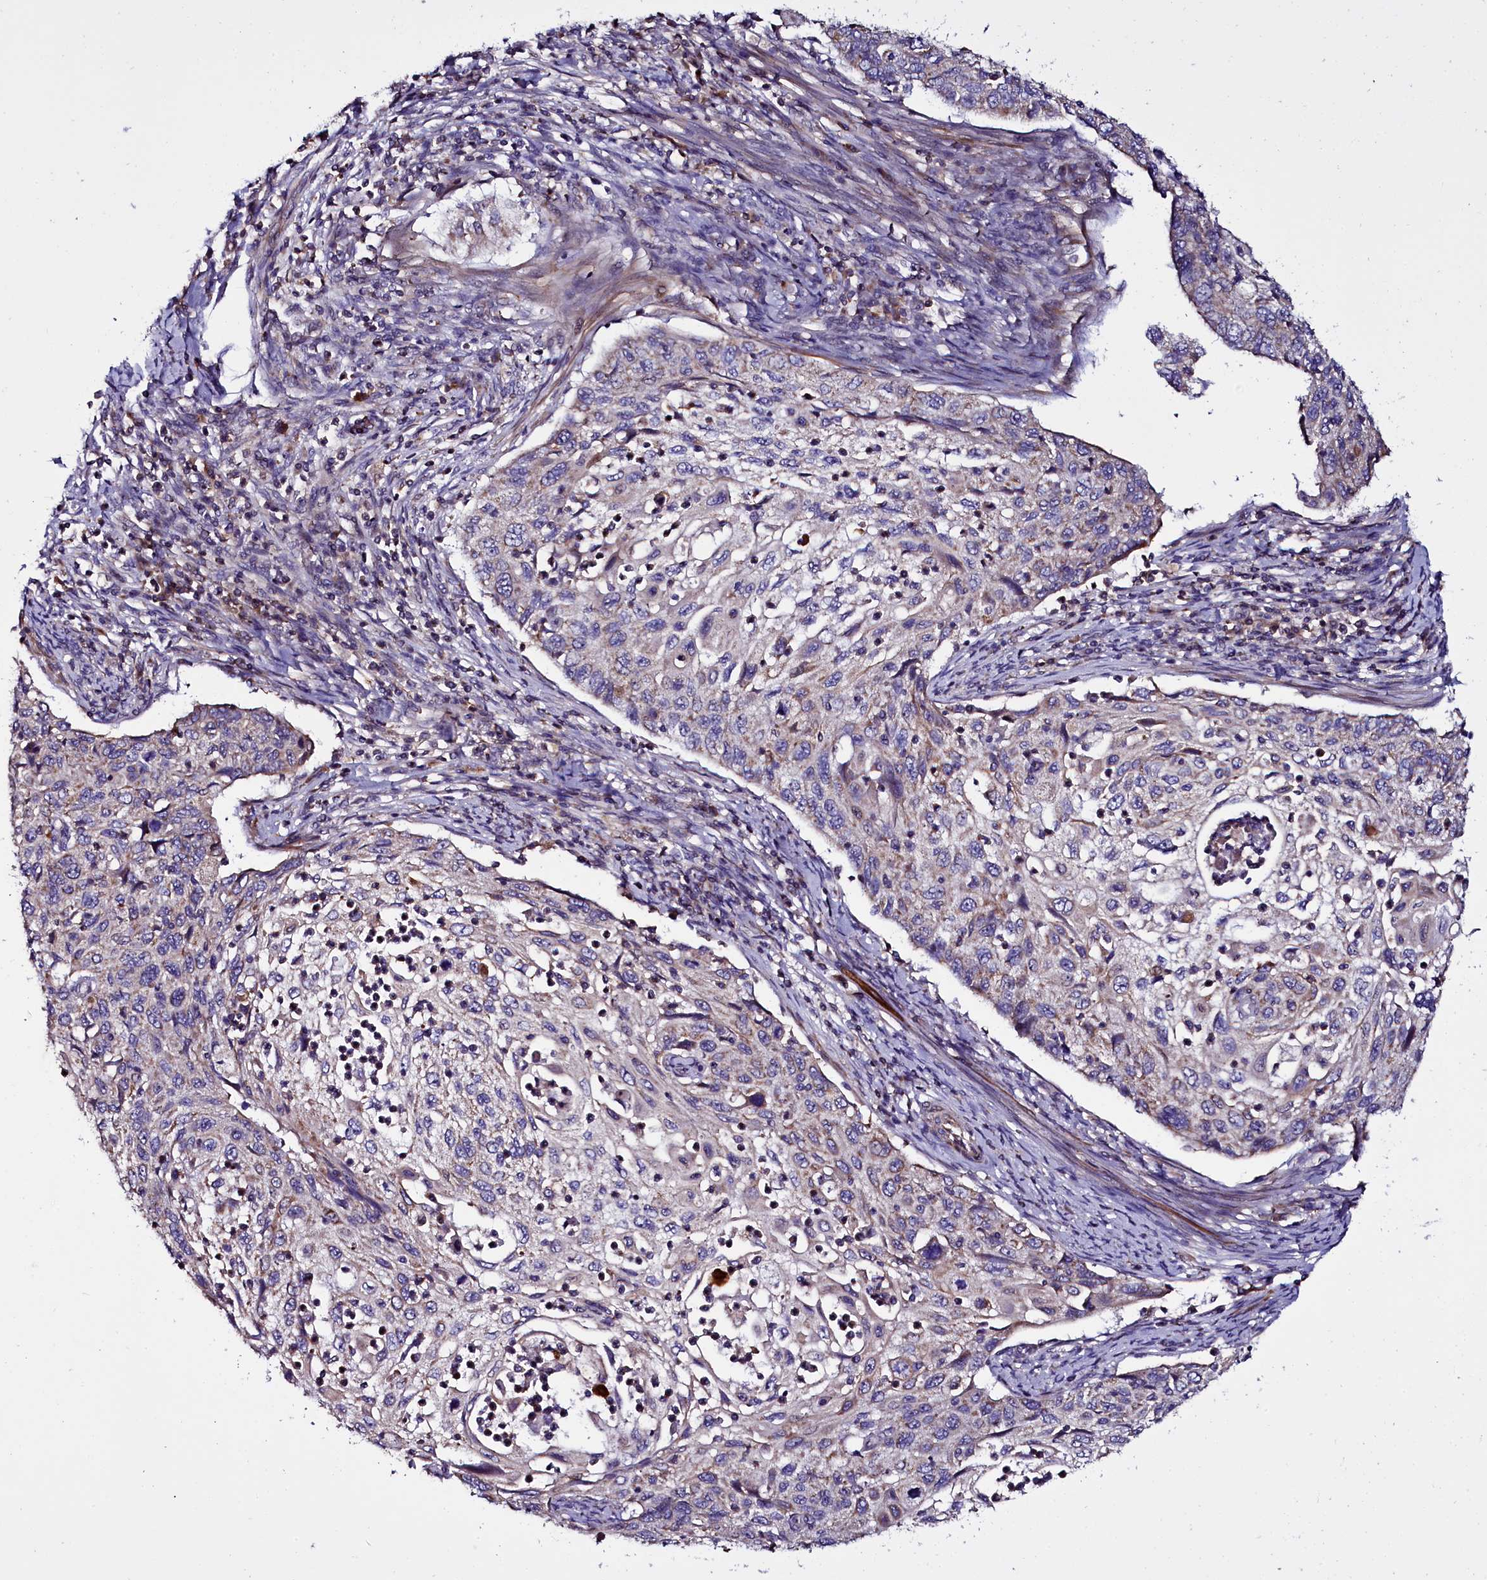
{"staining": {"intensity": "negative", "quantity": "none", "location": "none"}, "tissue": "cervical cancer", "cell_type": "Tumor cells", "image_type": "cancer", "snomed": [{"axis": "morphology", "description": "Squamous cell carcinoma, NOS"}, {"axis": "topography", "description": "Cervix"}], "caption": "Squamous cell carcinoma (cervical) stained for a protein using immunohistochemistry exhibits no staining tumor cells.", "gene": "NAA80", "patient": {"sex": "female", "age": 70}}